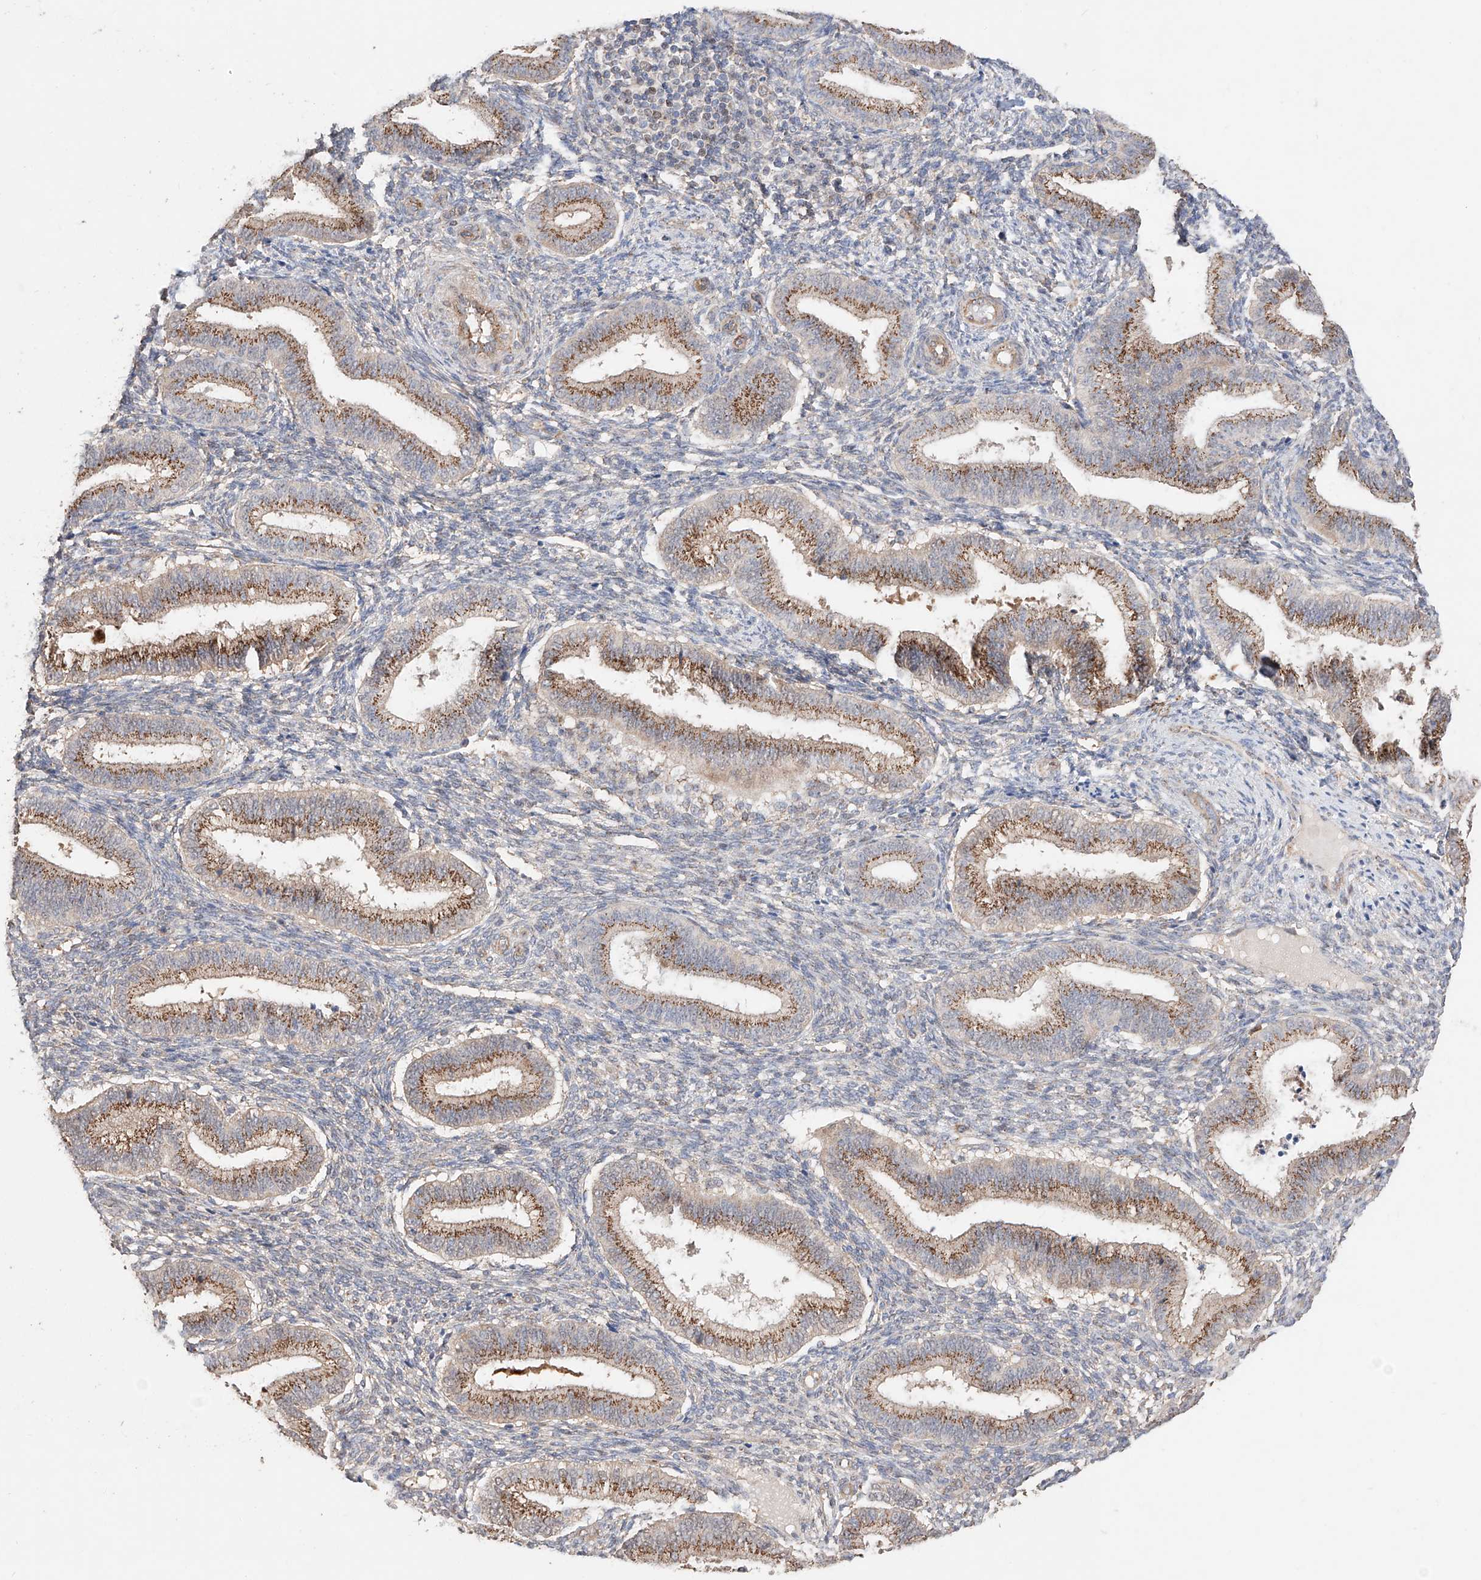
{"staining": {"intensity": "negative", "quantity": "none", "location": "none"}, "tissue": "endometrium", "cell_type": "Cells in endometrial stroma", "image_type": "normal", "snomed": [{"axis": "morphology", "description": "Normal tissue, NOS"}, {"axis": "topography", "description": "Endometrium"}], "caption": "This is an immunohistochemistry micrograph of normal endometrium. There is no positivity in cells in endometrial stroma.", "gene": "MOSPD1", "patient": {"sex": "female", "age": 39}}